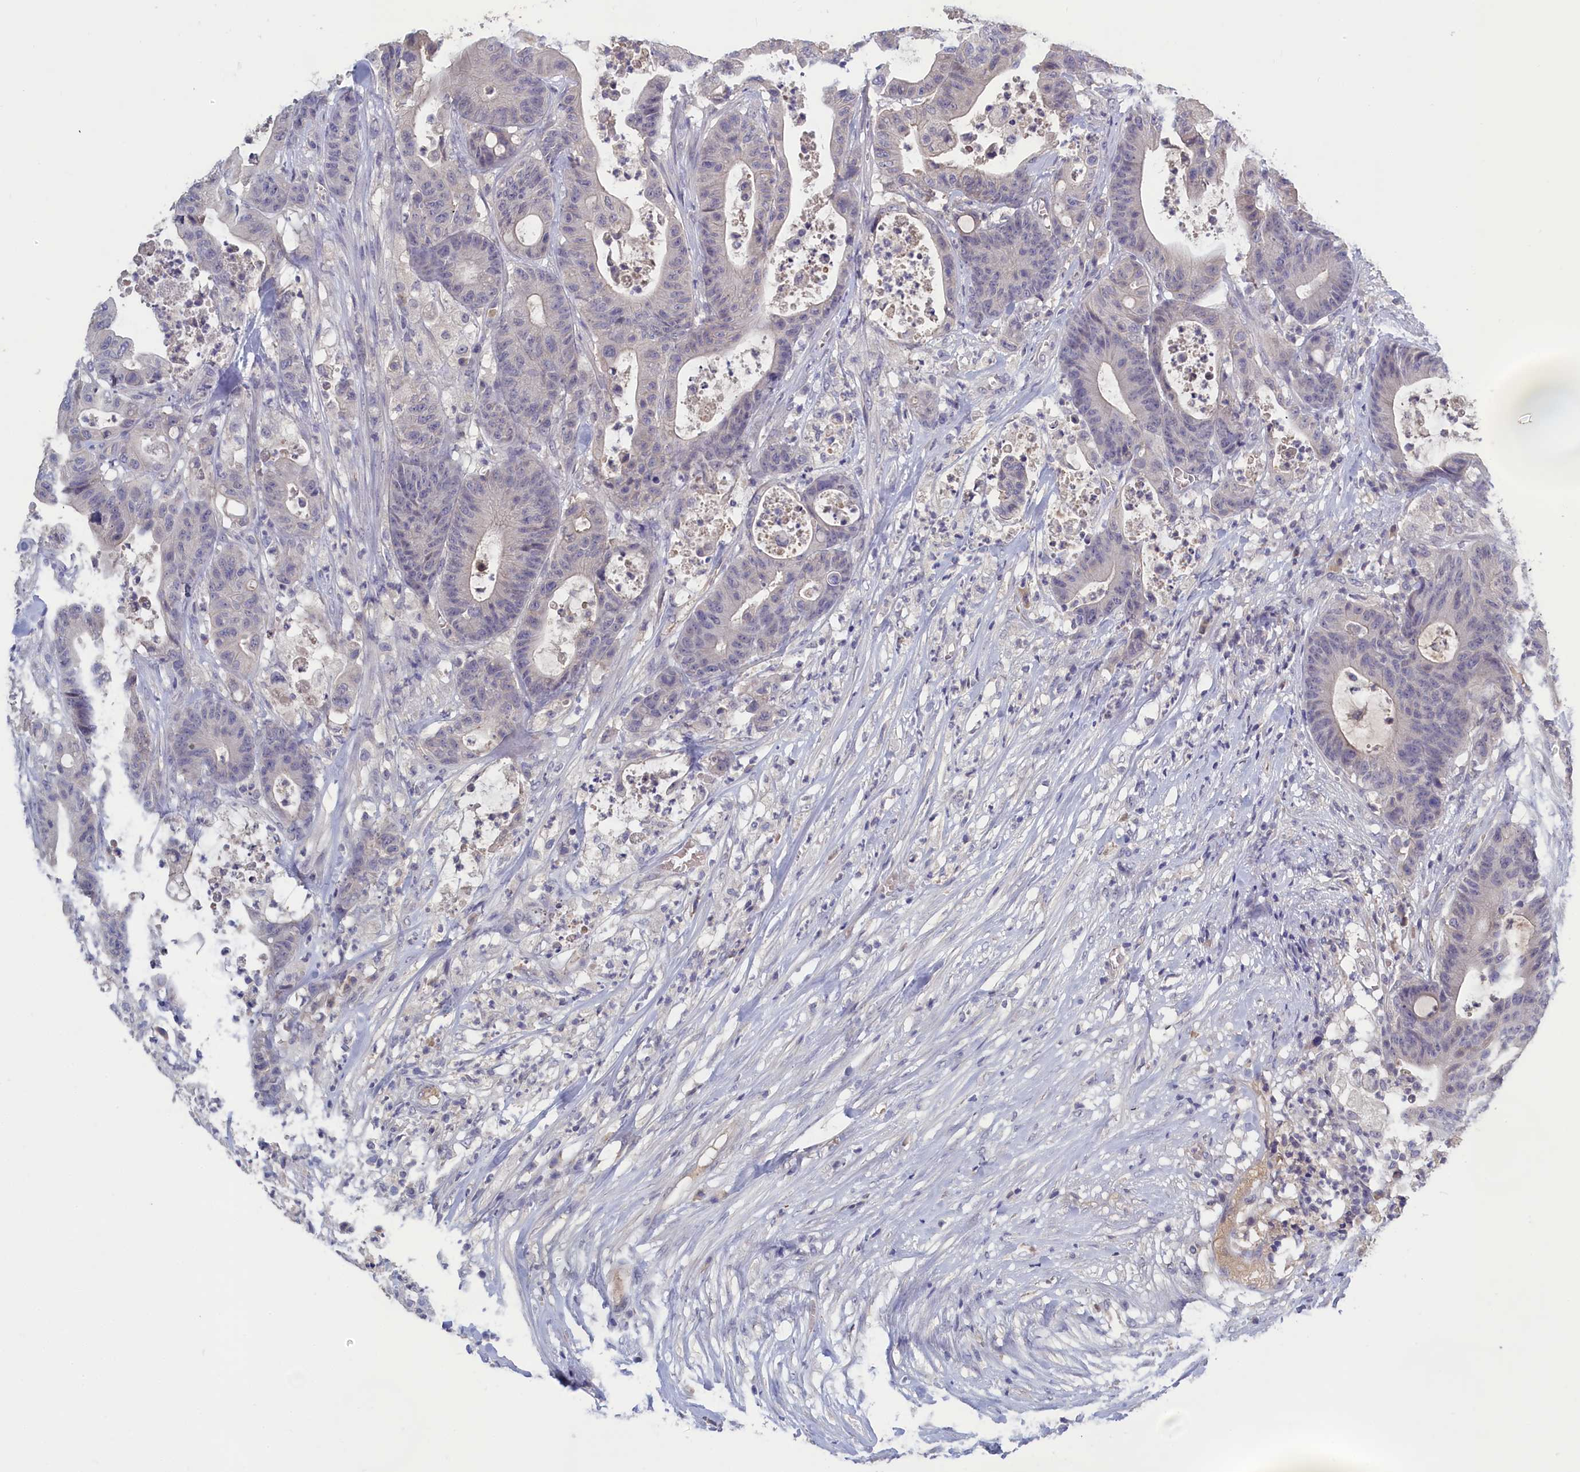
{"staining": {"intensity": "negative", "quantity": "none", "location": "none"}, "tissue": "colorectal cancer", "cell_type": "Tumor cells", "image_type": "cancer", "snomed": [{"axis": "morphology", "description": "Adenocarcinoma, NOS"}, {"axis": "topography", "description": "Colon"}], "caption": "High magnification brightfield microscopy of colorectal adenocarcinoma stained with DAB (3,3'-diaminobenzidine) (brown) and counterstained with hematoxylin (blue): tumor cells show no significant positivity. (DAB (3,3'-diaminobenzidine) immunohistochemistry (IHC), high magnification).", "gene": "CELF5", "patient": {"sex": "female", "age": 84}}